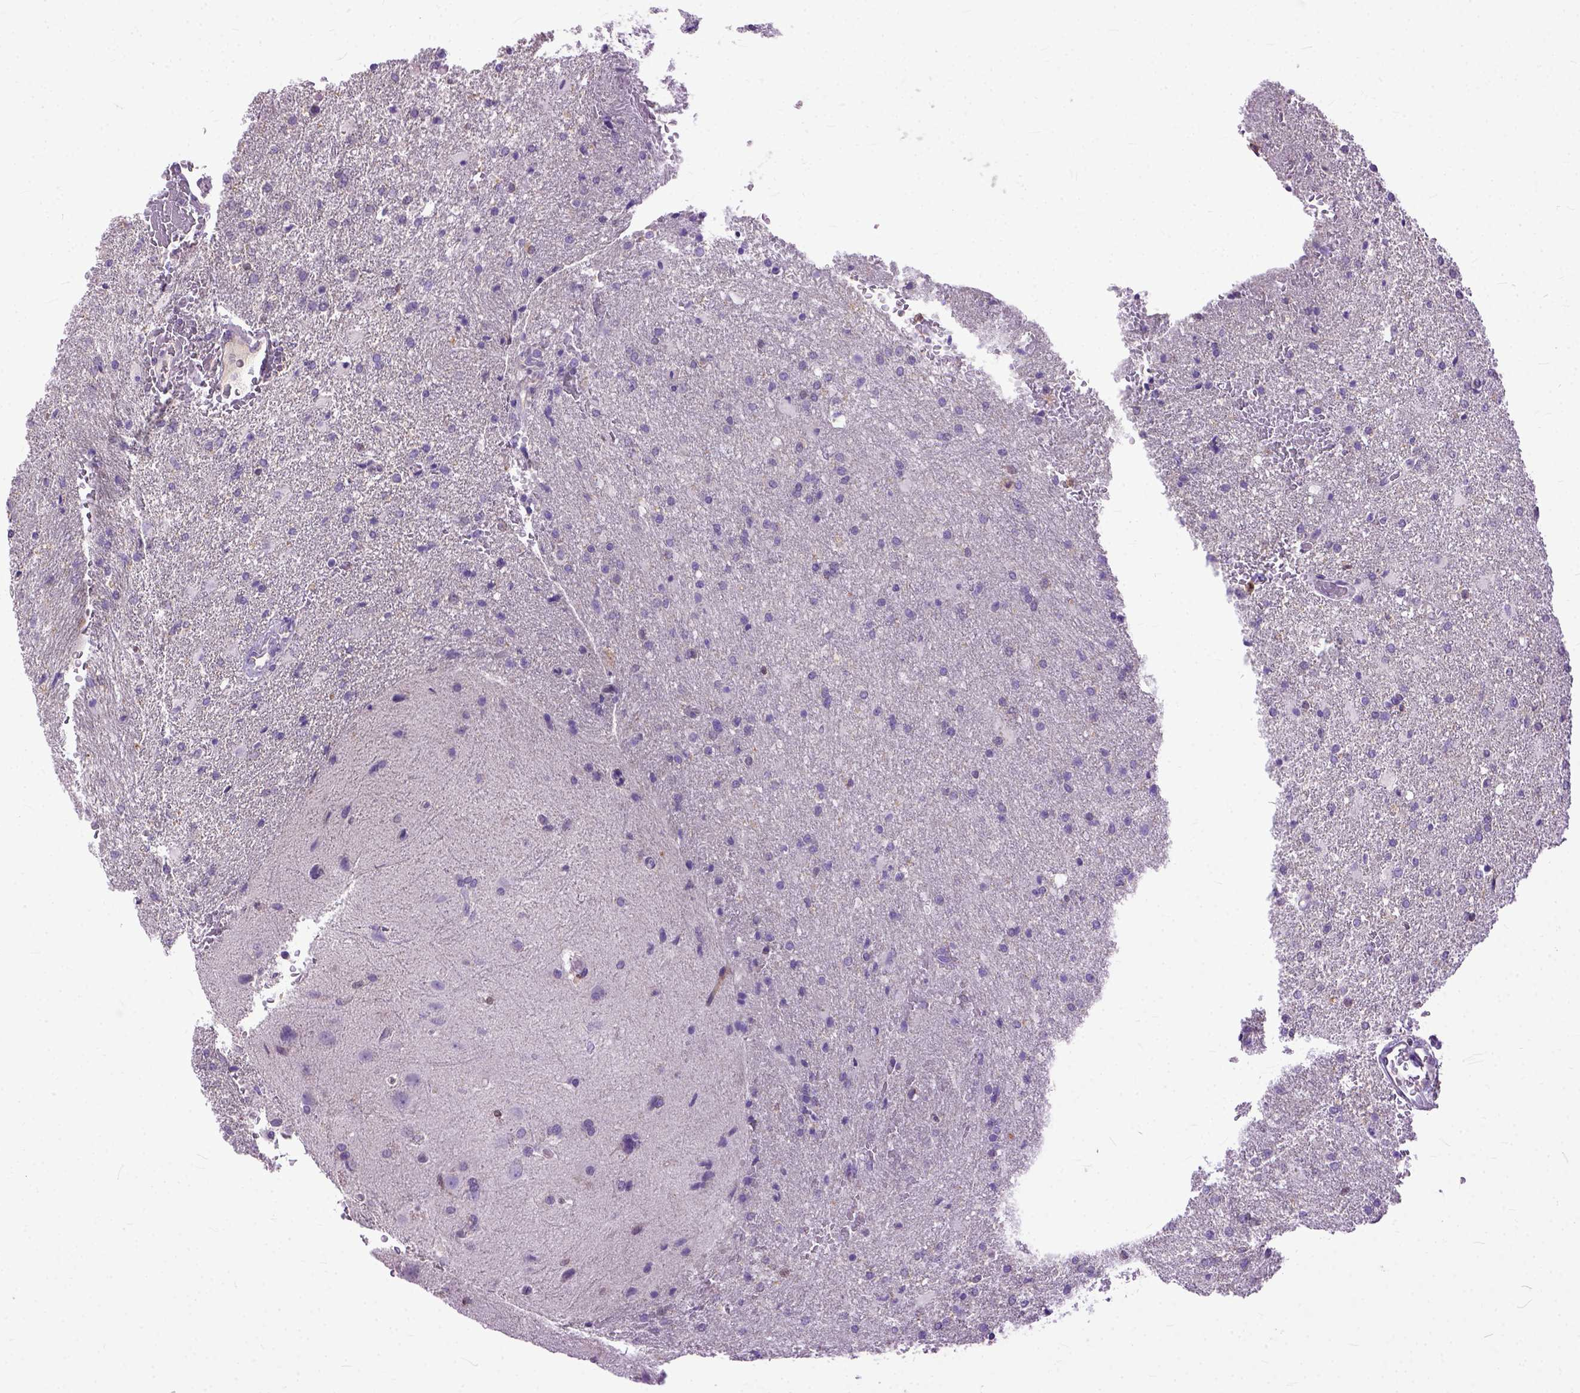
{"staining": {"intensity": "weak", "quantity": "<25%", "location": "nuclear"}, "tissue": "glioma", "cell_type": "Tumor cells", "image_type": "cancer", "snomed": [{"axis": "morphology", "description": "Glioma, malignant, High grade"}, {"axis": "topography", "description": "Brain"}], "caption": "A micrograph of human malignant glioma (high-grade) is negative for staining in tumor cells.", "gene": "NAMPT", "patient": {"sex": "male", "age": 68}}